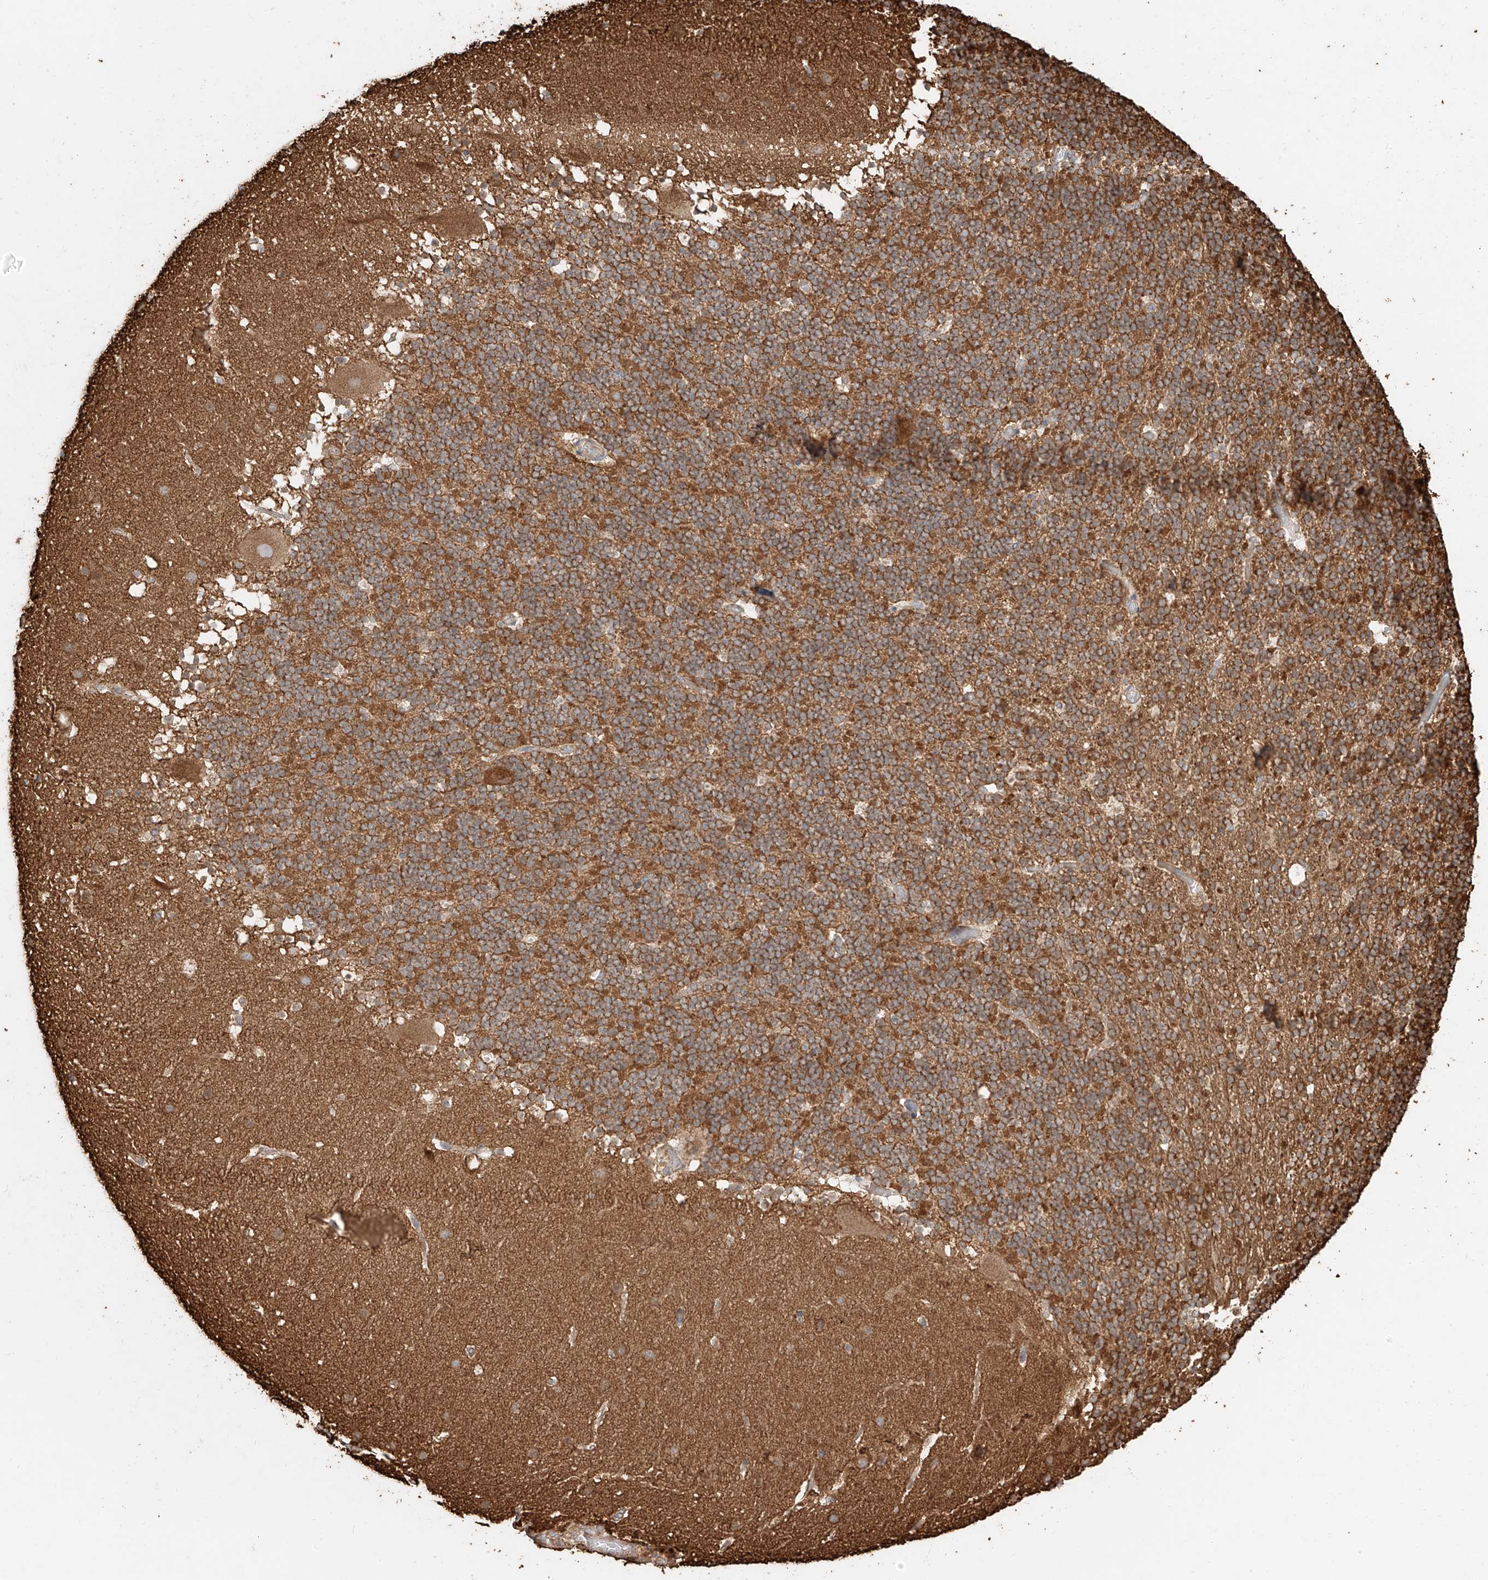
{"staining": {"intensity": "moderate", "quantity": ">75%", "location": "cytoplasmic/membranous"}, "tissue": "cerebellum", "cell_type": "Cells in granular layer", "image_type": "normal", "snomed": [{"axis": "morphology", "description": "Normal tissue, NOS"}, {"axis": "topography", "description": "Cerebellum"}], "caption": "DAB (3,3'-diaminobenzidine) immunohistochemical staining of benign cerebellum shows moderate cytoplasmic/membranous protein positivity in approximately >75% of cells in granular layer.", "gene": "EFNB1", "patient": {"sex": "male", "age": 57}}